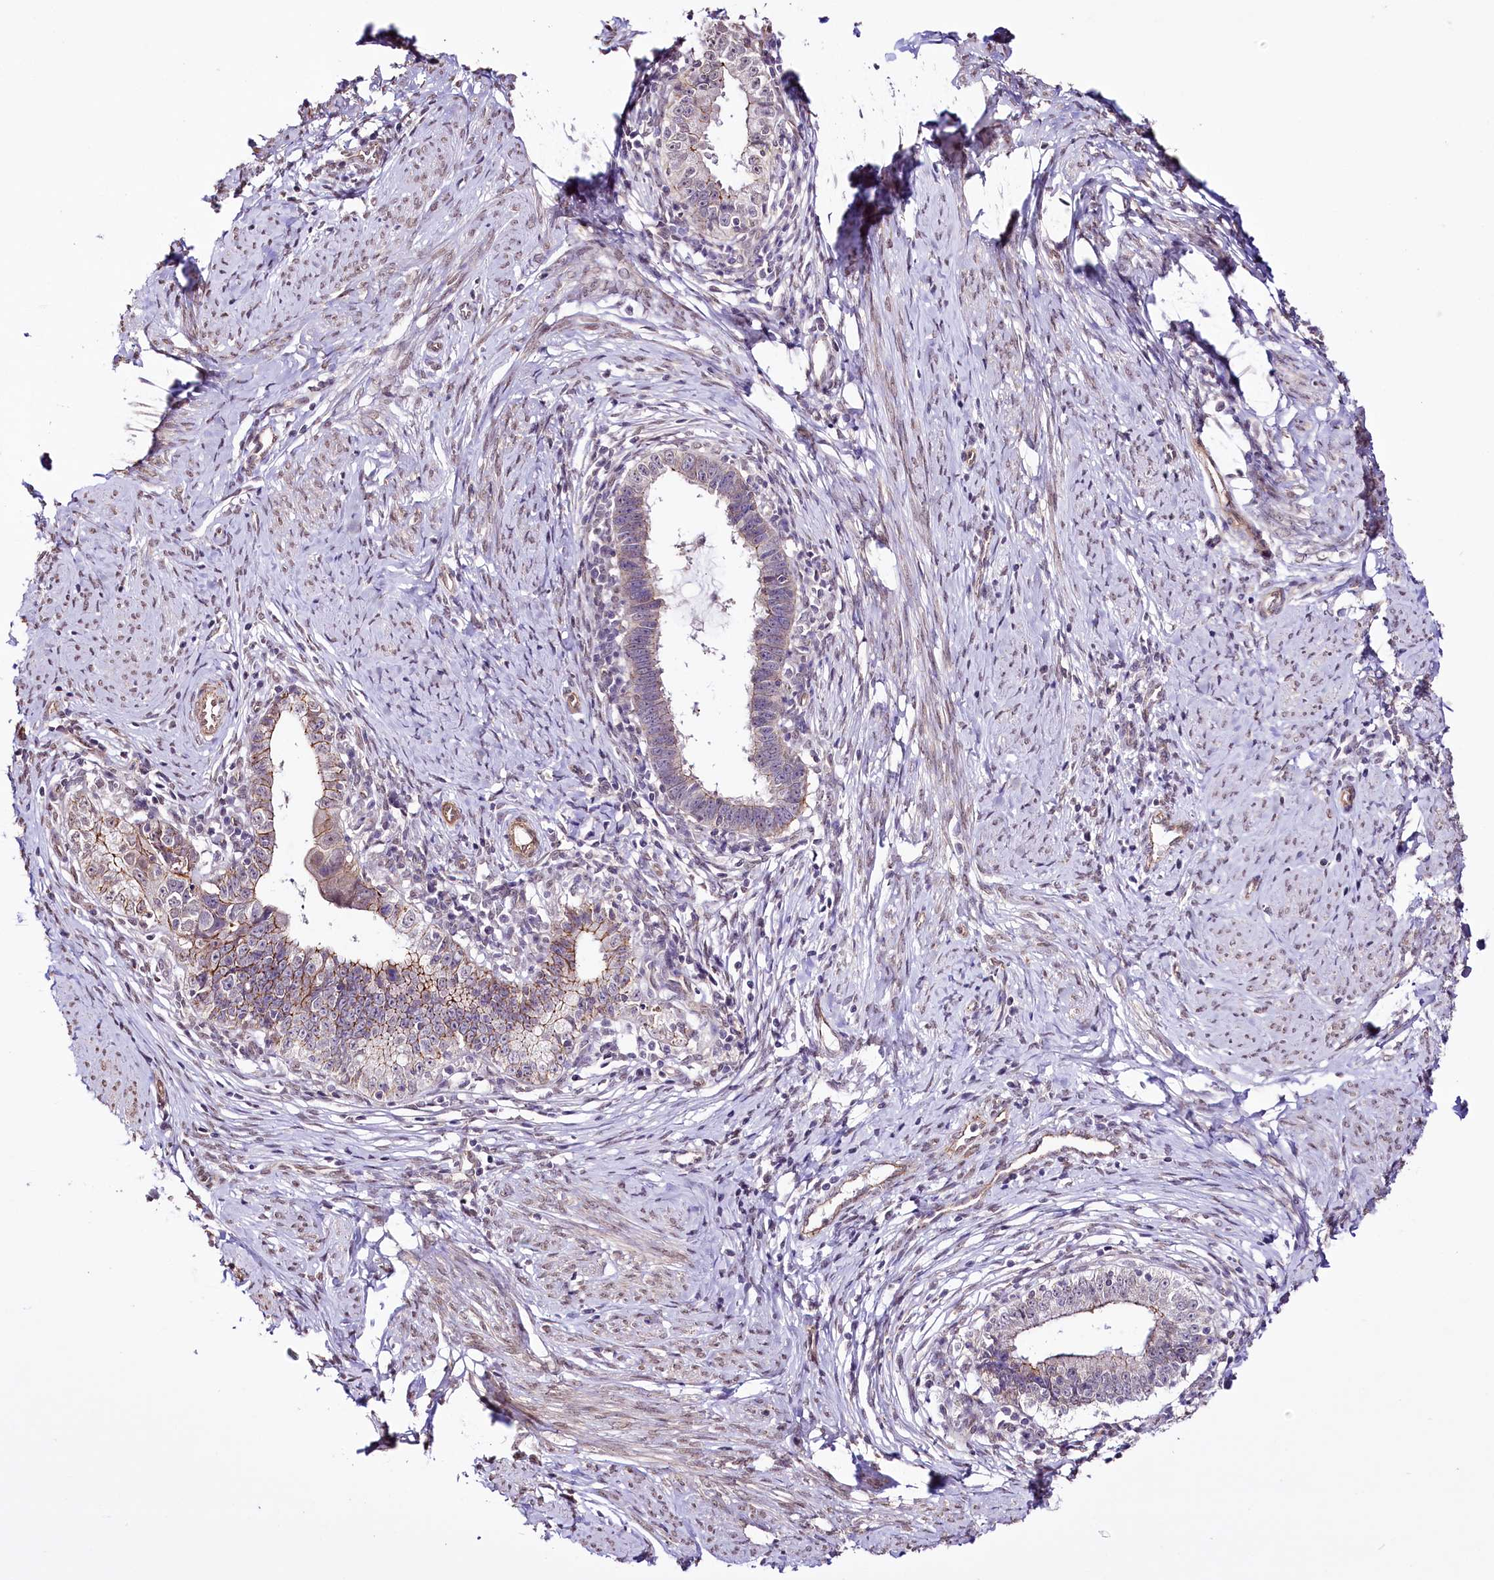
{"staining": {"intensity": "moderate", "quantity": "25%-75%", "location": "cytoplasmic/membranous"}, "tissue": "cervical cancer", "cell_type": "Tumor cells", "image_type": "cancer", "snomed": [{"axis": "morphology", "description": "Adenocarcinoma, NOS"}, {"axis": "topography", "description": "Cervix"}], "caption": "Tumor cells exhibit moderate cytoplasmic/membranous positivity in approximately 25%-75% of cells in adenocarcinoma (cervical).", "gene": "ST7", "patient": {"sex": "female", "age": 36}}